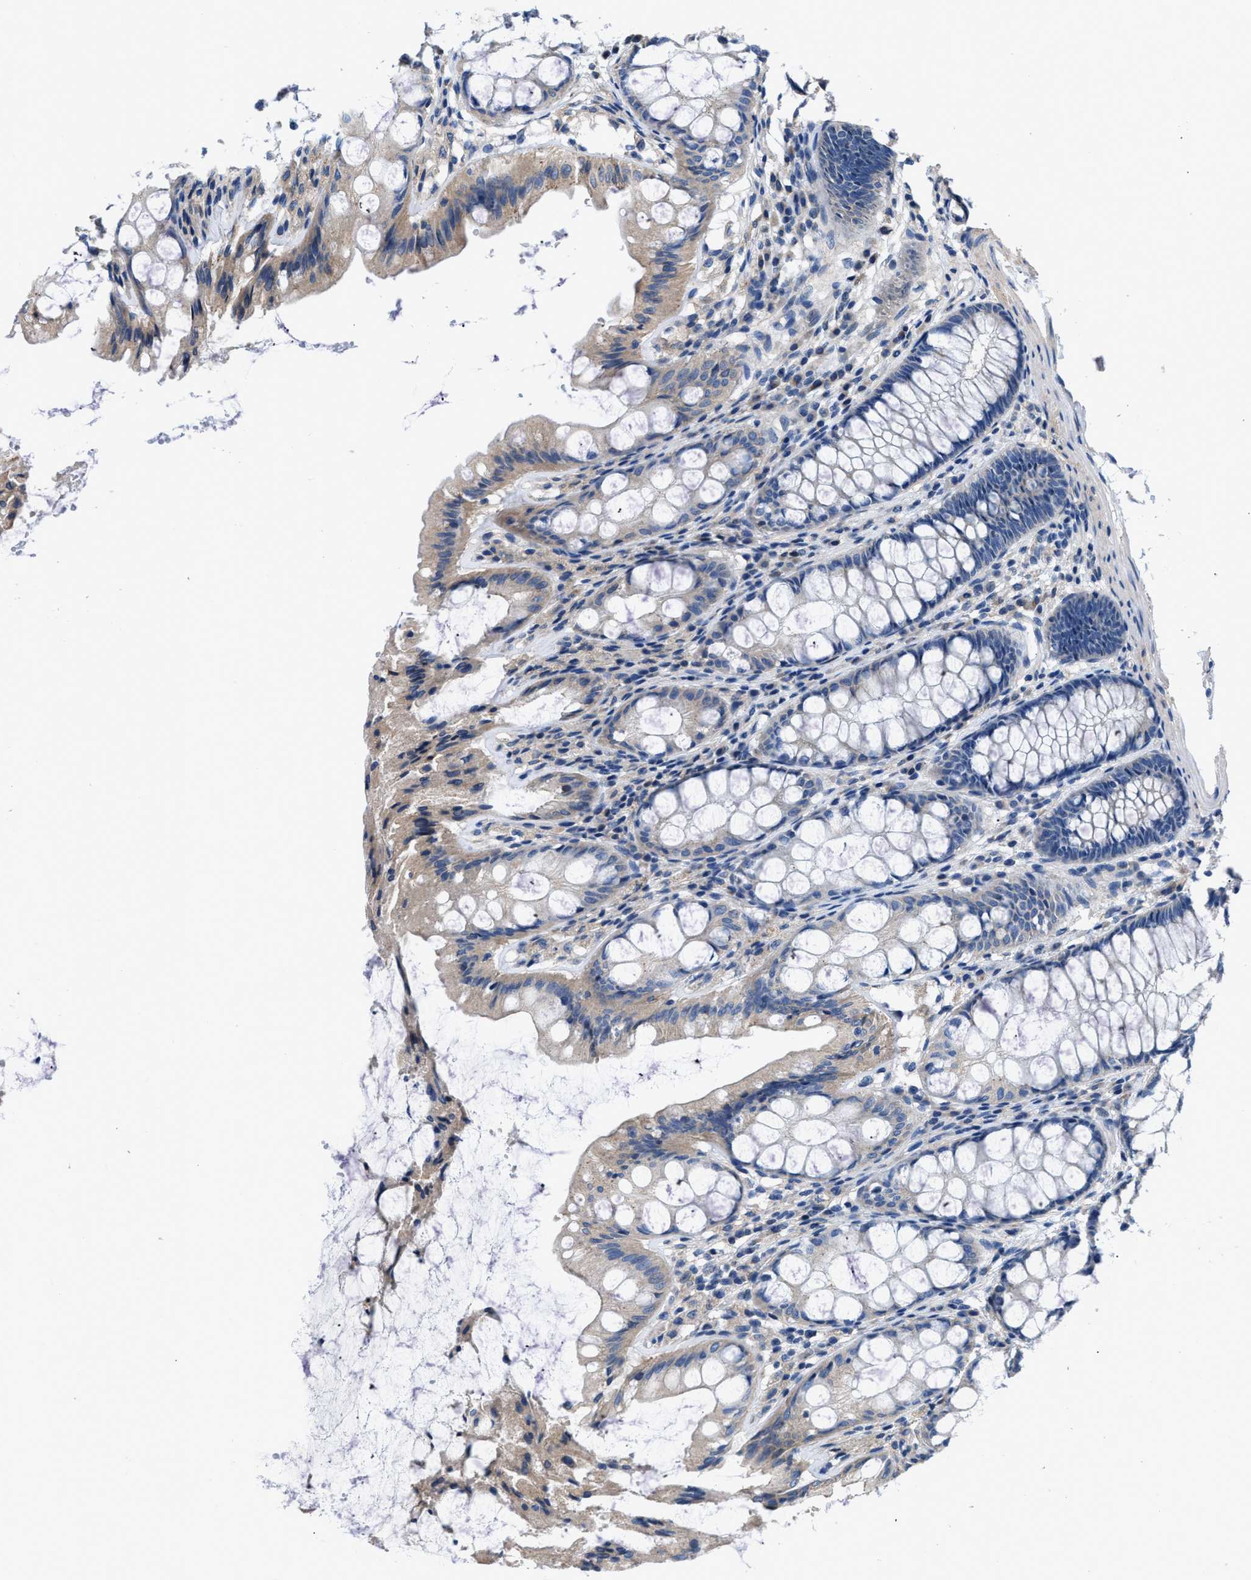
{"staining": {"intensity": "weak", "quantity": ">75%", "location": "cytoplasmic/membranous"}, "tissue": "colon", "cell_type": "Endothelial cells", "image_type": "normal", "snomed": [{"axis": "morphology", "description": "Normal tissue, NOS"}, {"axis": "topography", "description": "Colon"}], "caption": "Immunohistochemical staining of benign human colon demonstrates weak cytoplasmic/membranous protein staining in approximately >75% of endothelial cells.", "gene": "CEP128", "patient": {"sex": "male", "age": 47}}